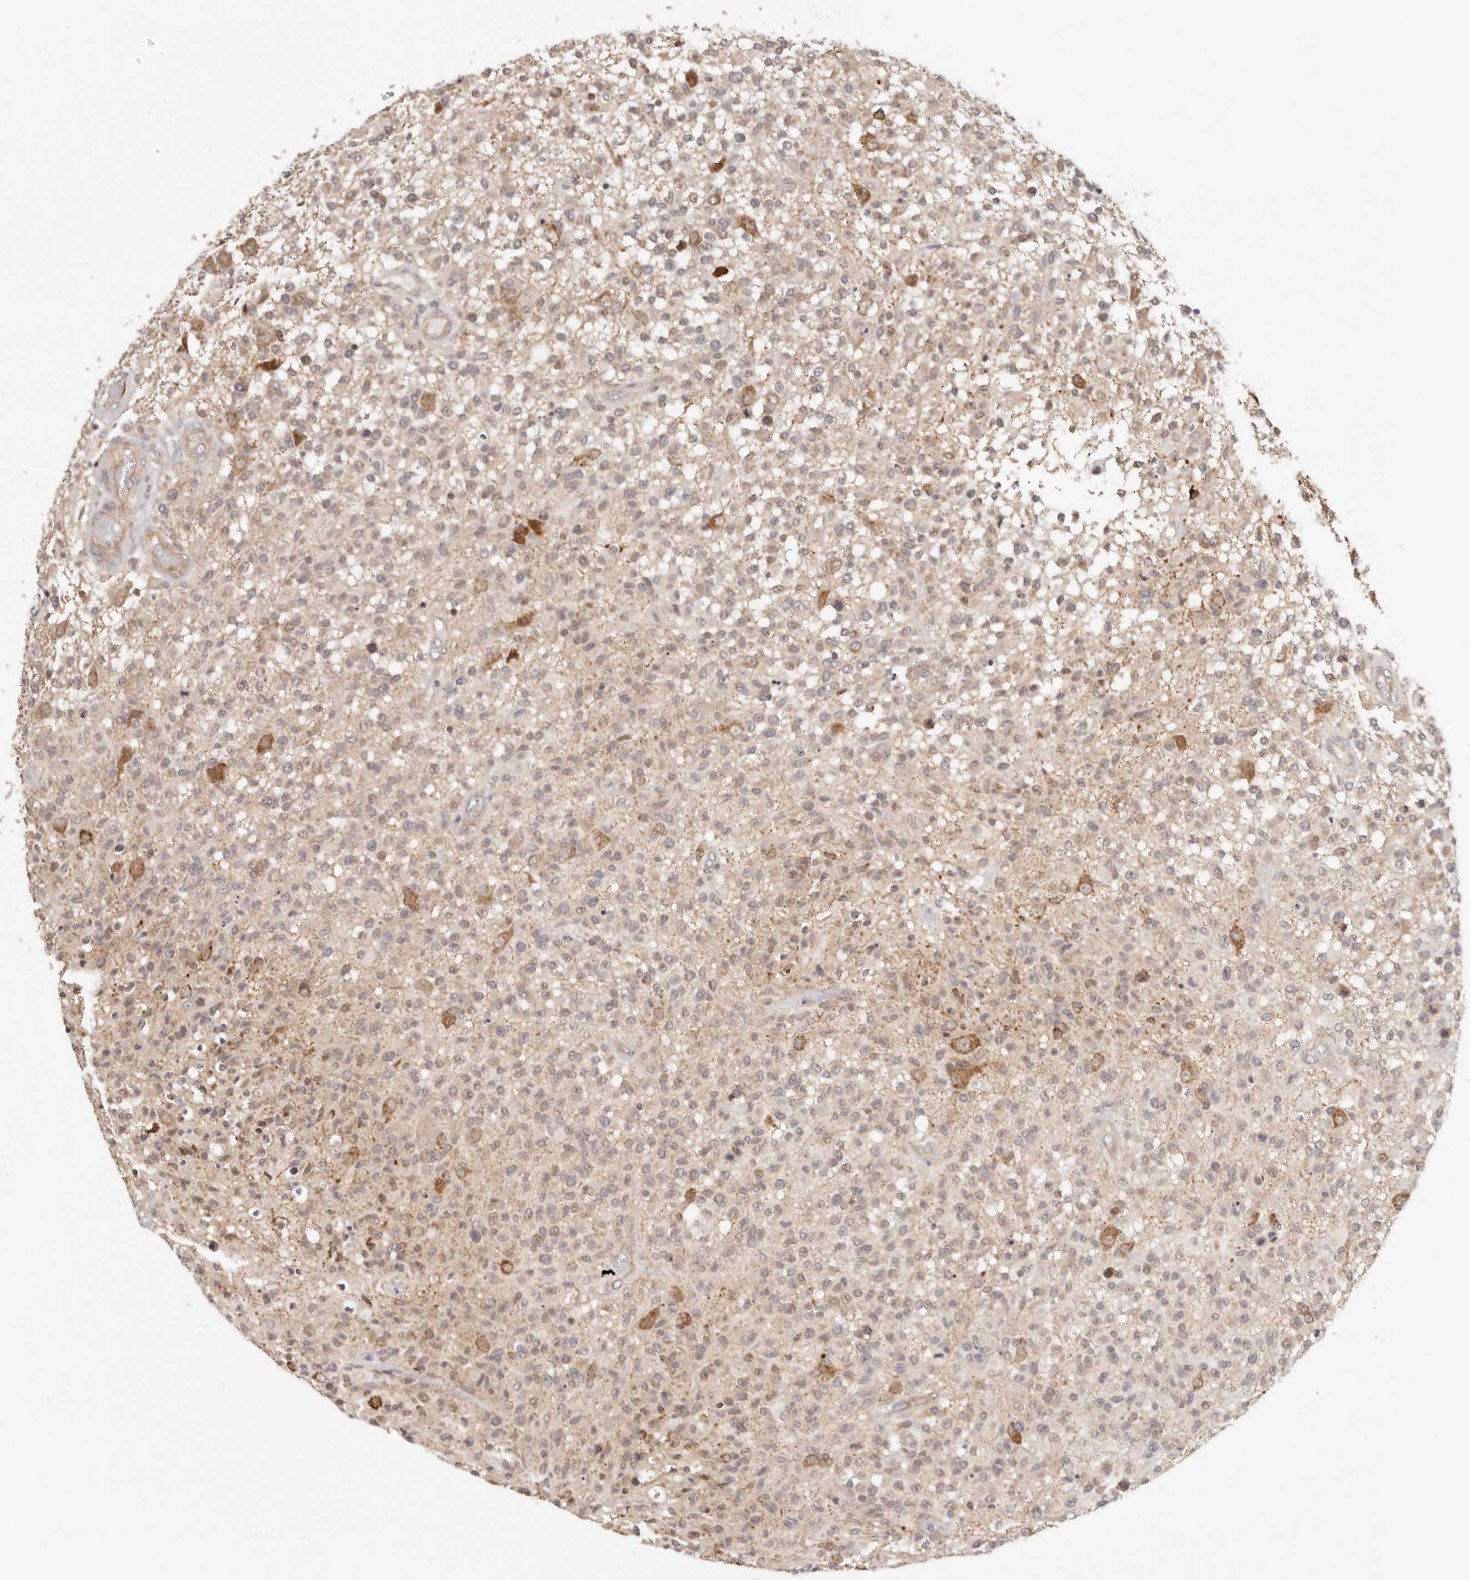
{"staining": {"intensity": "negative", "quantity": "none", "location": "none"}, "tissue": "glioma", "cell_type": "Tumor cells", "image_type": "cancer", "snomed": [{"axis": "morphology", "description": "Glioma, malignant, High grade"}, {"axis": "morphology", "description": "Glioblastoma, NOS"}, {"axis": "topography", "description": "Brain"}], "caption": "Tumor cells show no significant staining in glioblastoma.", "gene": "KCMF1", "patient": {"sex": "male", "age": 60}}